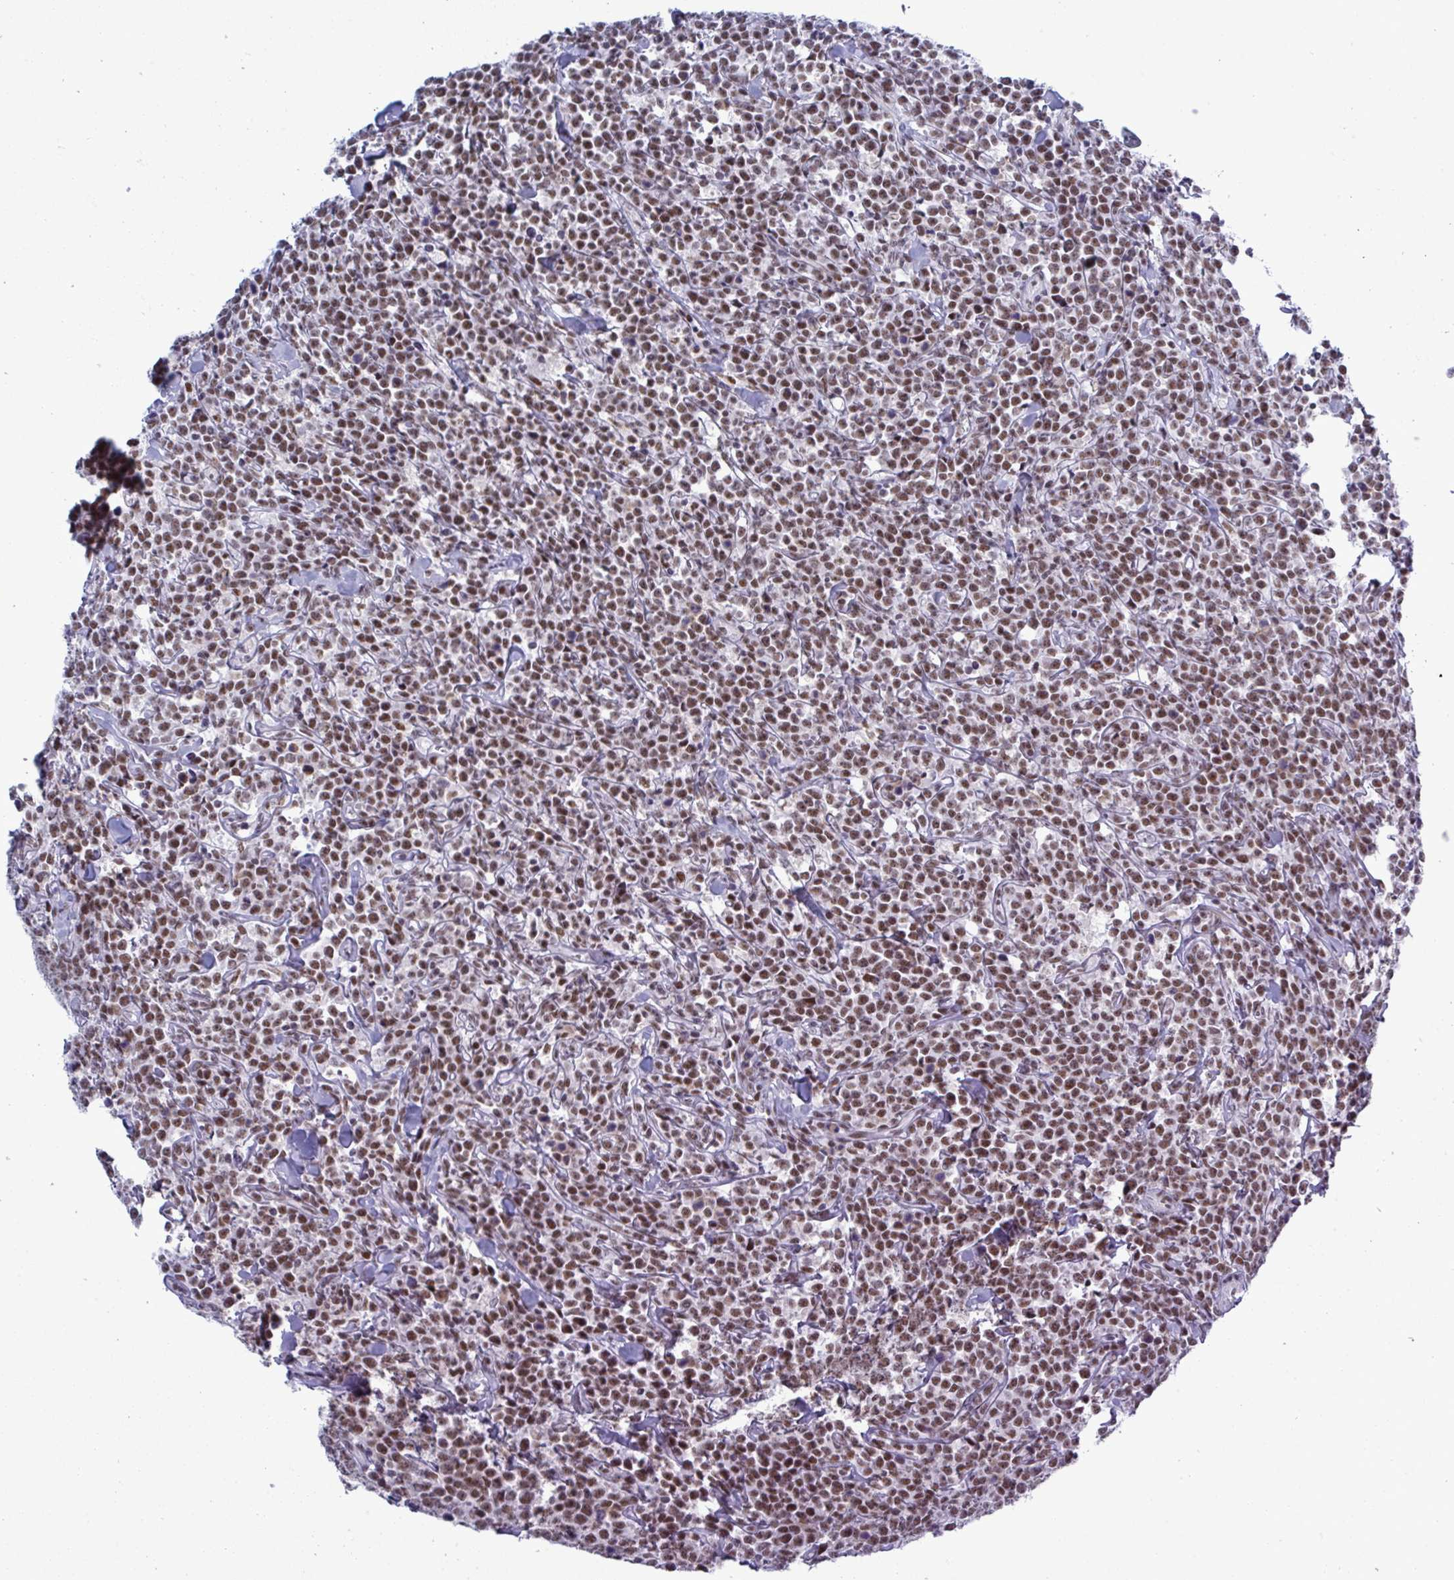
{"staining": {"intensity": "moderate", "quantity": ">75%", "location": "nuclear"}, "tissue": "lymphoma", "cell_type": "Tumor cells", "image_type": "cancer", "snomed": [{"axis": "morphology", "description": "Malignant lymphoma, non-Hodgkin's type, High grade"}, {"axis": "topography", "description": "Small intestine"}], "caption": "This is a micrograph of immunohistochemistry (IHC) staining of high-grade malignant lymphoma, non-Hodgkin's type, which shows moderate positivity in the nuclear of tumor cells.", "gene": "PPP1R10", "patient": {"sex": "female", "age": 56}}